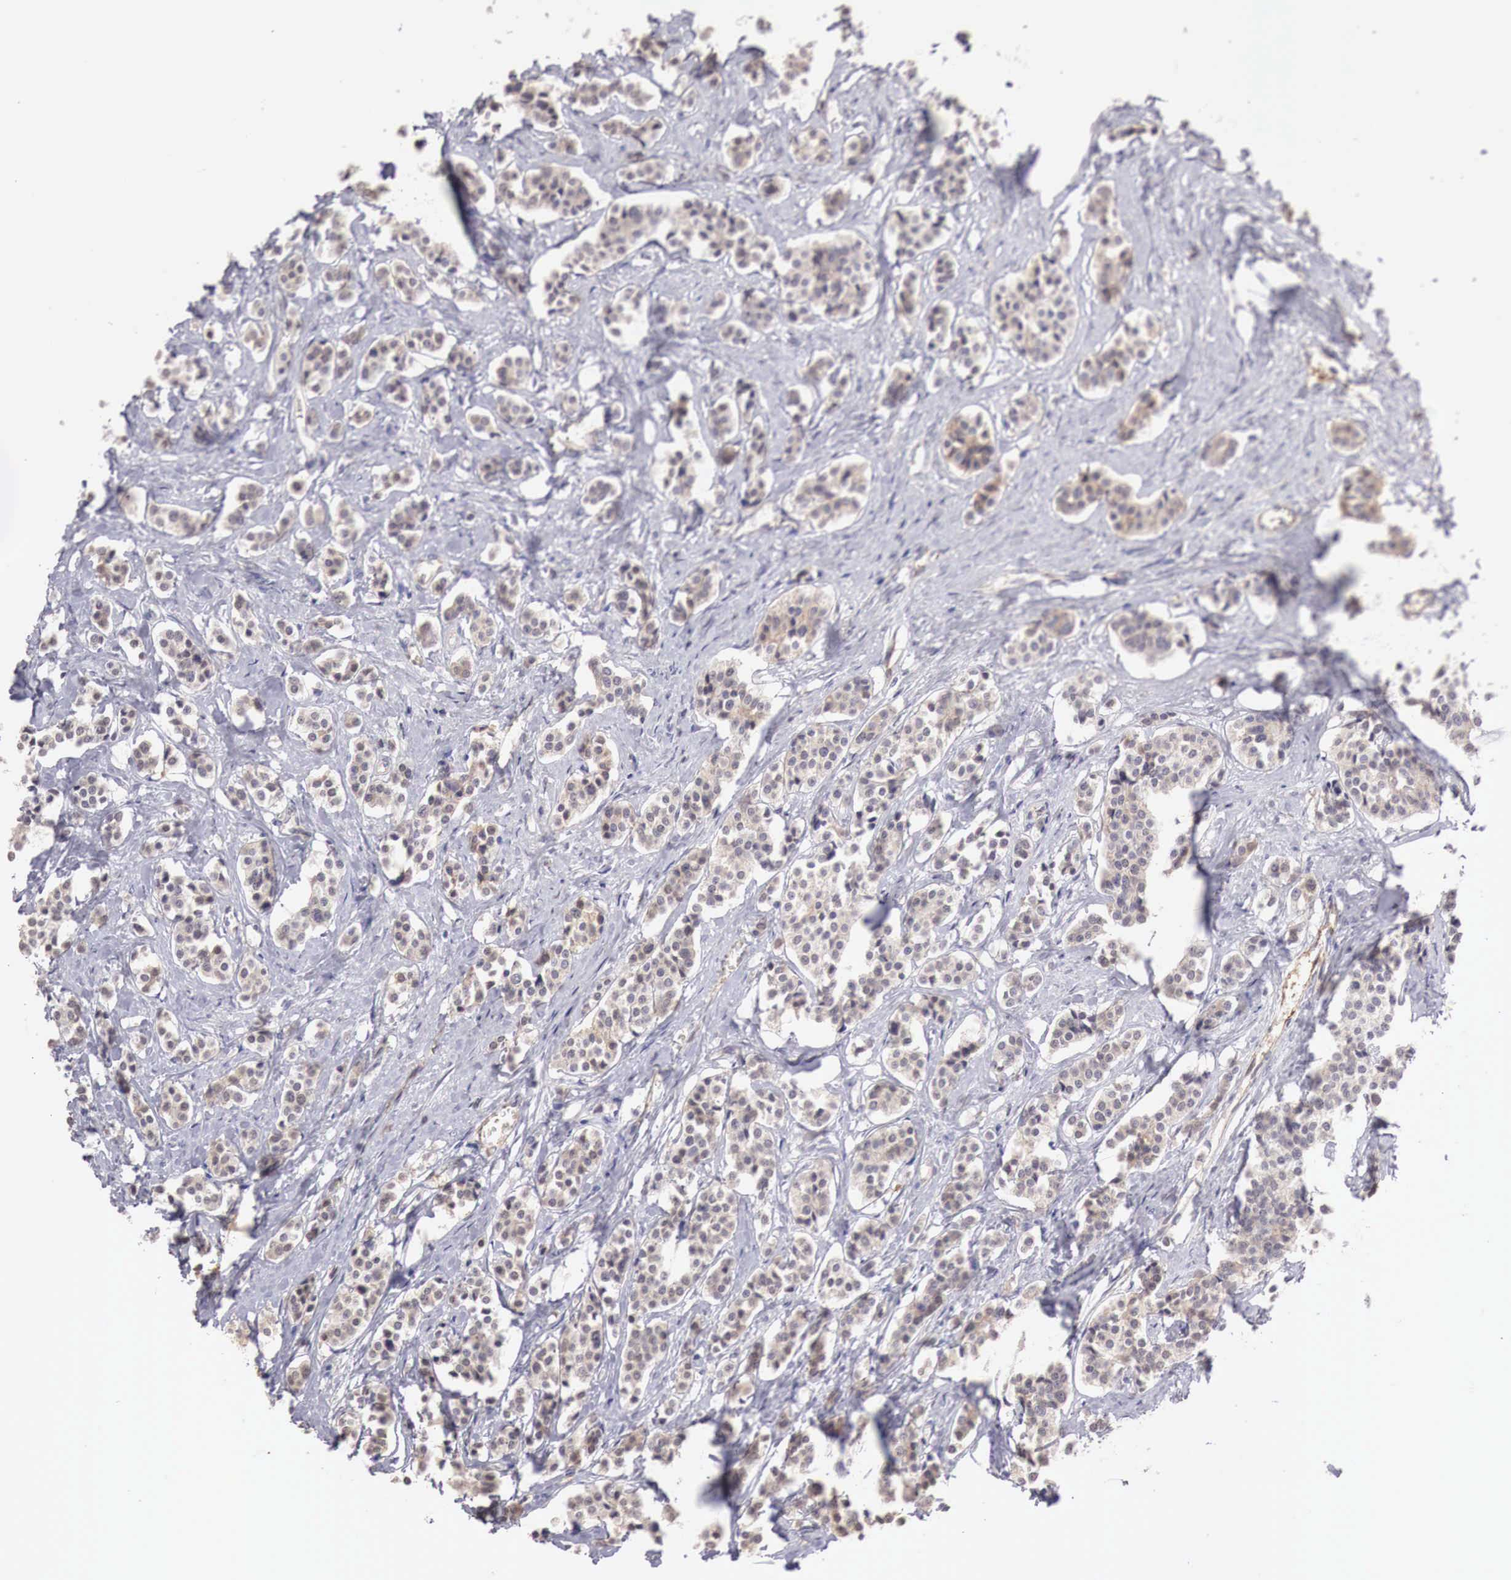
{"staining": {"intensity": "weak", "quantity": "25%-75%", "location": "nuclear"}, "tissue": "carcinoid", "cell_type": "Tumor cells", "image_type": "cancer", "snomed": [{"axis": "morphology", "description": "Carcinoid, malignant, NOS"}, {"axis": "topography", "description": "Small intestine"}], "caption": "The micrograph reveals a brown stain indicating the presence of a protein in the nuclear of tumor cells in malignant carcinoid.", "gene": "XPNPEP2", "patient": {"sex": "male", "age": 63}}